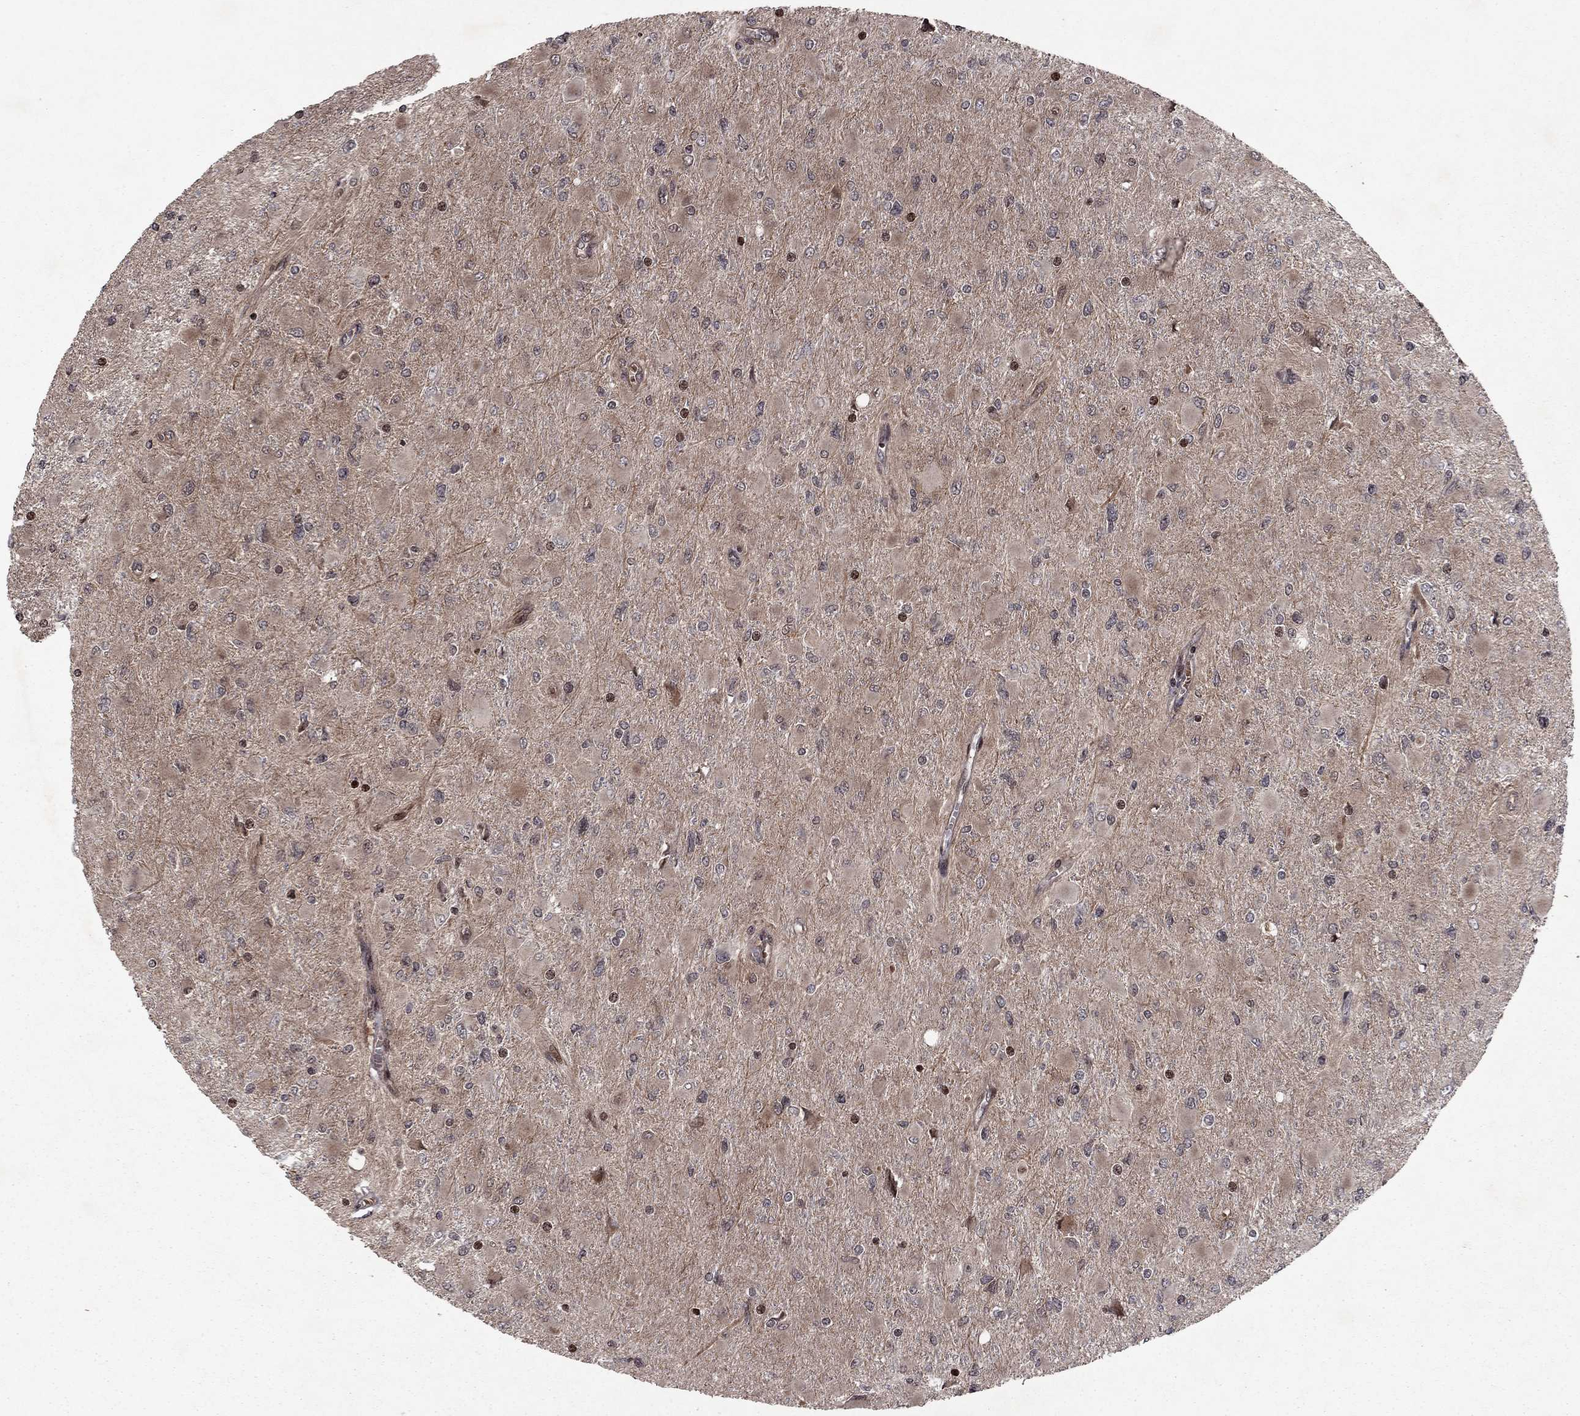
{"staining": {"intensity": "negative", "quantity": "none", "location": "none"}, "tissue": "glioma", "cell_type": "Tumor cells", "image_type": "cancer", "snomed": [{"axis": "morphology", "description": "Glioma, malignant, High grade"}, {"axis": "topography", "description": "Cerebral cortex"}], "caption": "A high-resolution image shows immunohistochemistry staining of glioma, which reveals no significant positivity in tumor cells.", "gene": "SORBS1", "patient": {"sex": "female", "age": 36}}